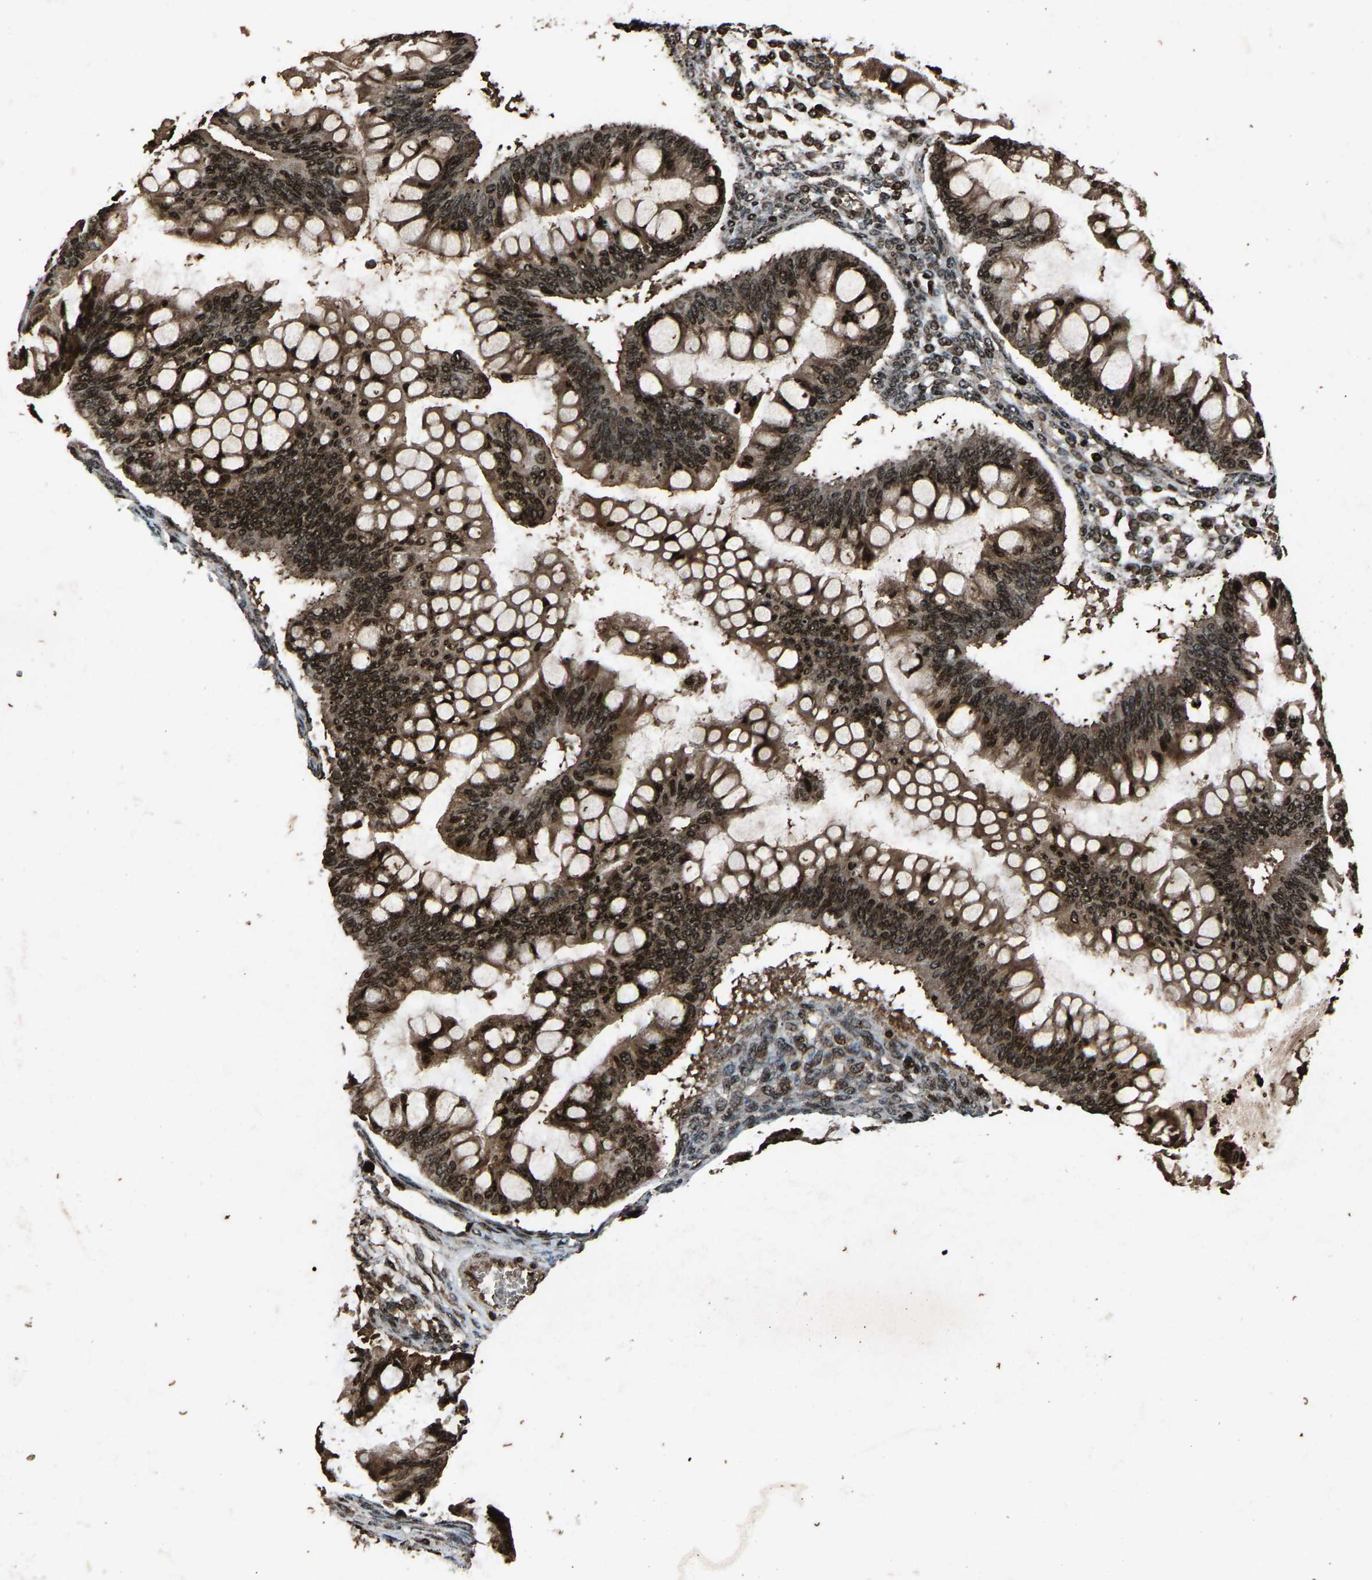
{"staining": {"intensity": "moderate", "quantity": ">75%", "location": "cytoplasmic/membranous,nuclear"}, "tissue": "ovarian cancer", "cell_type": "Tumor cells", "image_type": "cancer", "snomed": [{"axis": "morphology", "description": "Cystadenocarcinoma, mucinous, NOS"}, {"axis": "topography", "description": "Ovary"}], "caption": "Immunohistochemical staining of mucinous cystadenocarcinoma (ovarian) demonstrates medium levels of moderate cytoplasmic/membranous and nuclear positivity in approximately >75% of tumor cells.", "gene": "H4C1", "patient": {"sex": "female", "age": 73}}